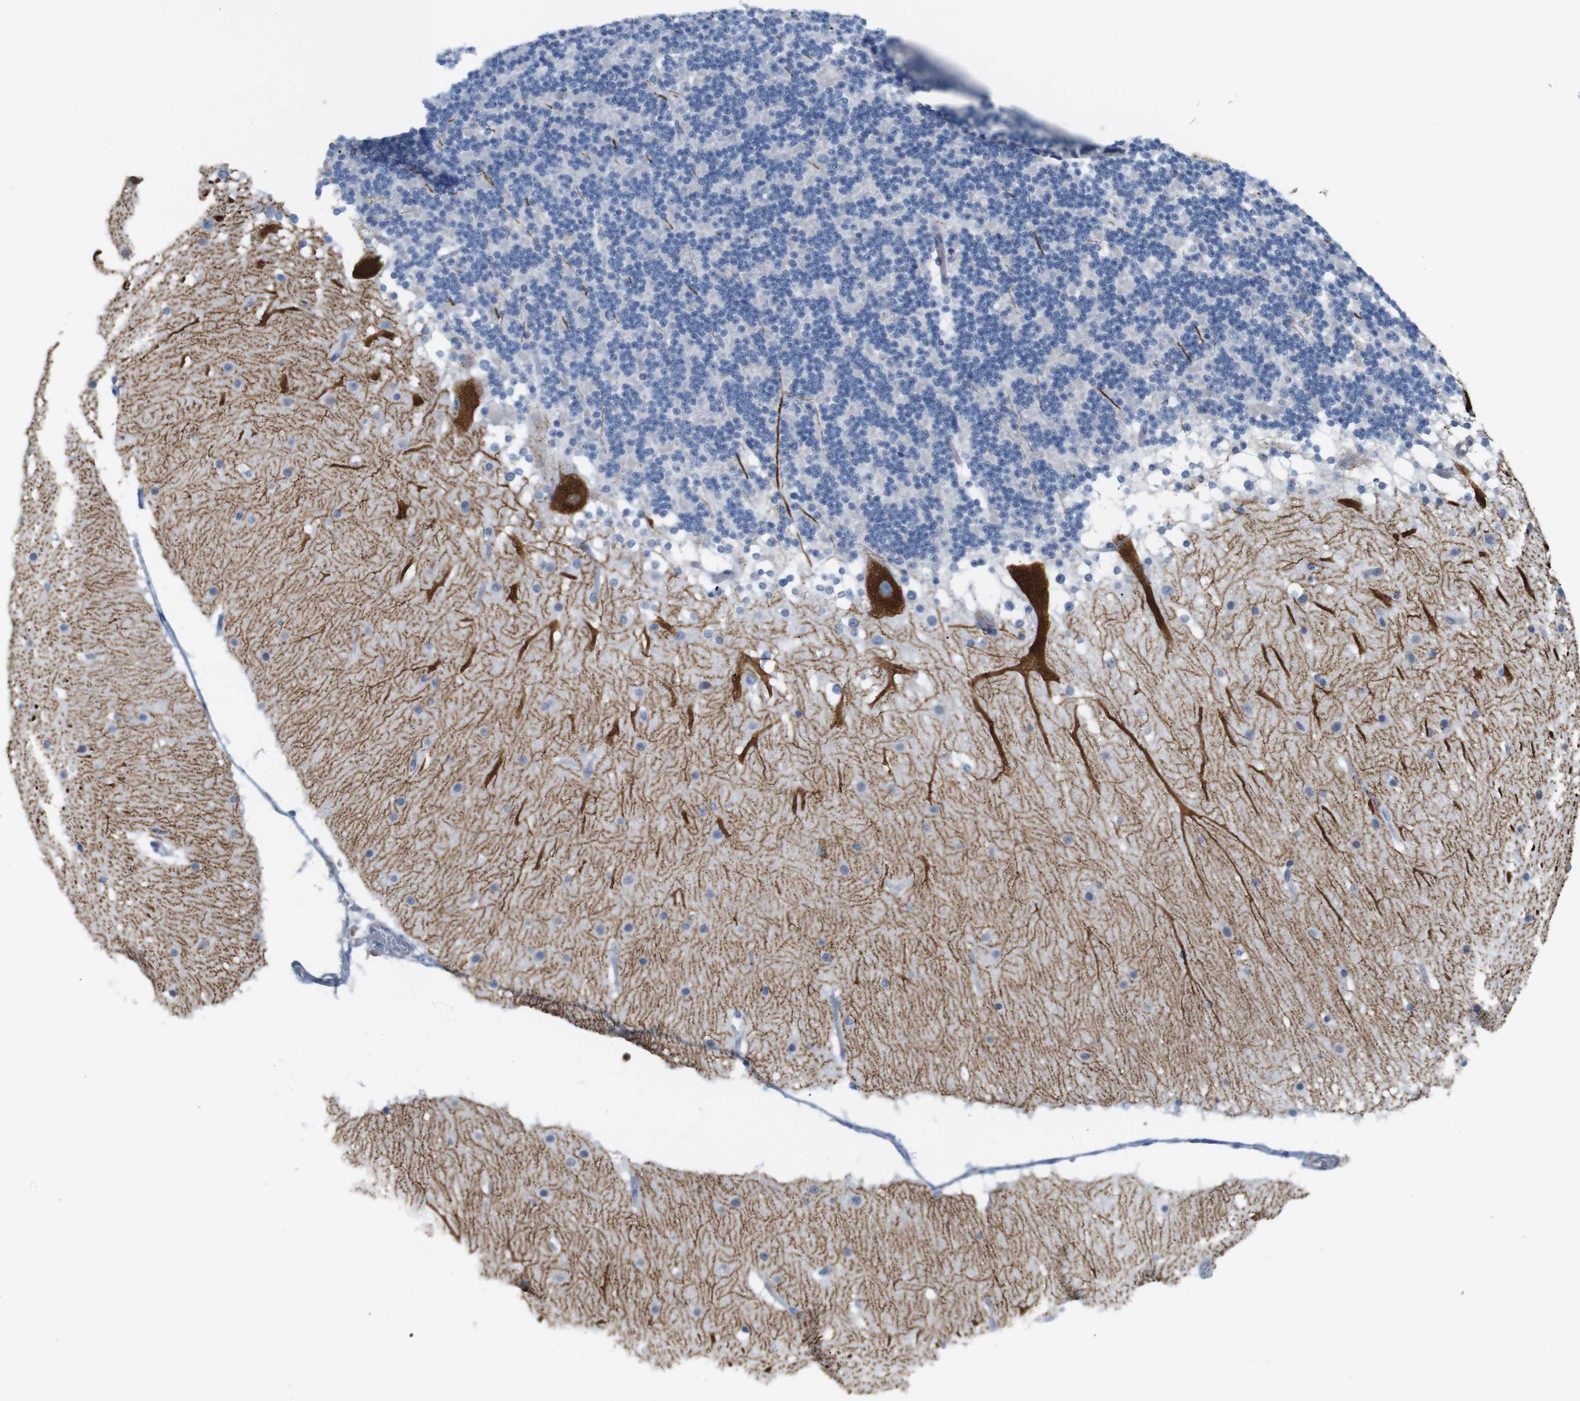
{"staining": {"intensity": "negative", "quantity": "none", "location": "none"}, "tissue": "cerebellum", "cell_type": "Cells in granular layer", "image_type": "normal", "snomed": [{"axis": "morphology", "description": "Normal tissue, NOS"}, {"axis": "topography", "description": "Cerebellum"}], "caption": "Photomicrograph shows no protein staining in cells in granular layer of unremarkable cerebellum. (DAB (3,3'-diaminobenzidine) IHC visualized using brightfield microscopy, high magnification).", "gene": "ITPR1", "patient": {"sex": "female", "age": 19}}